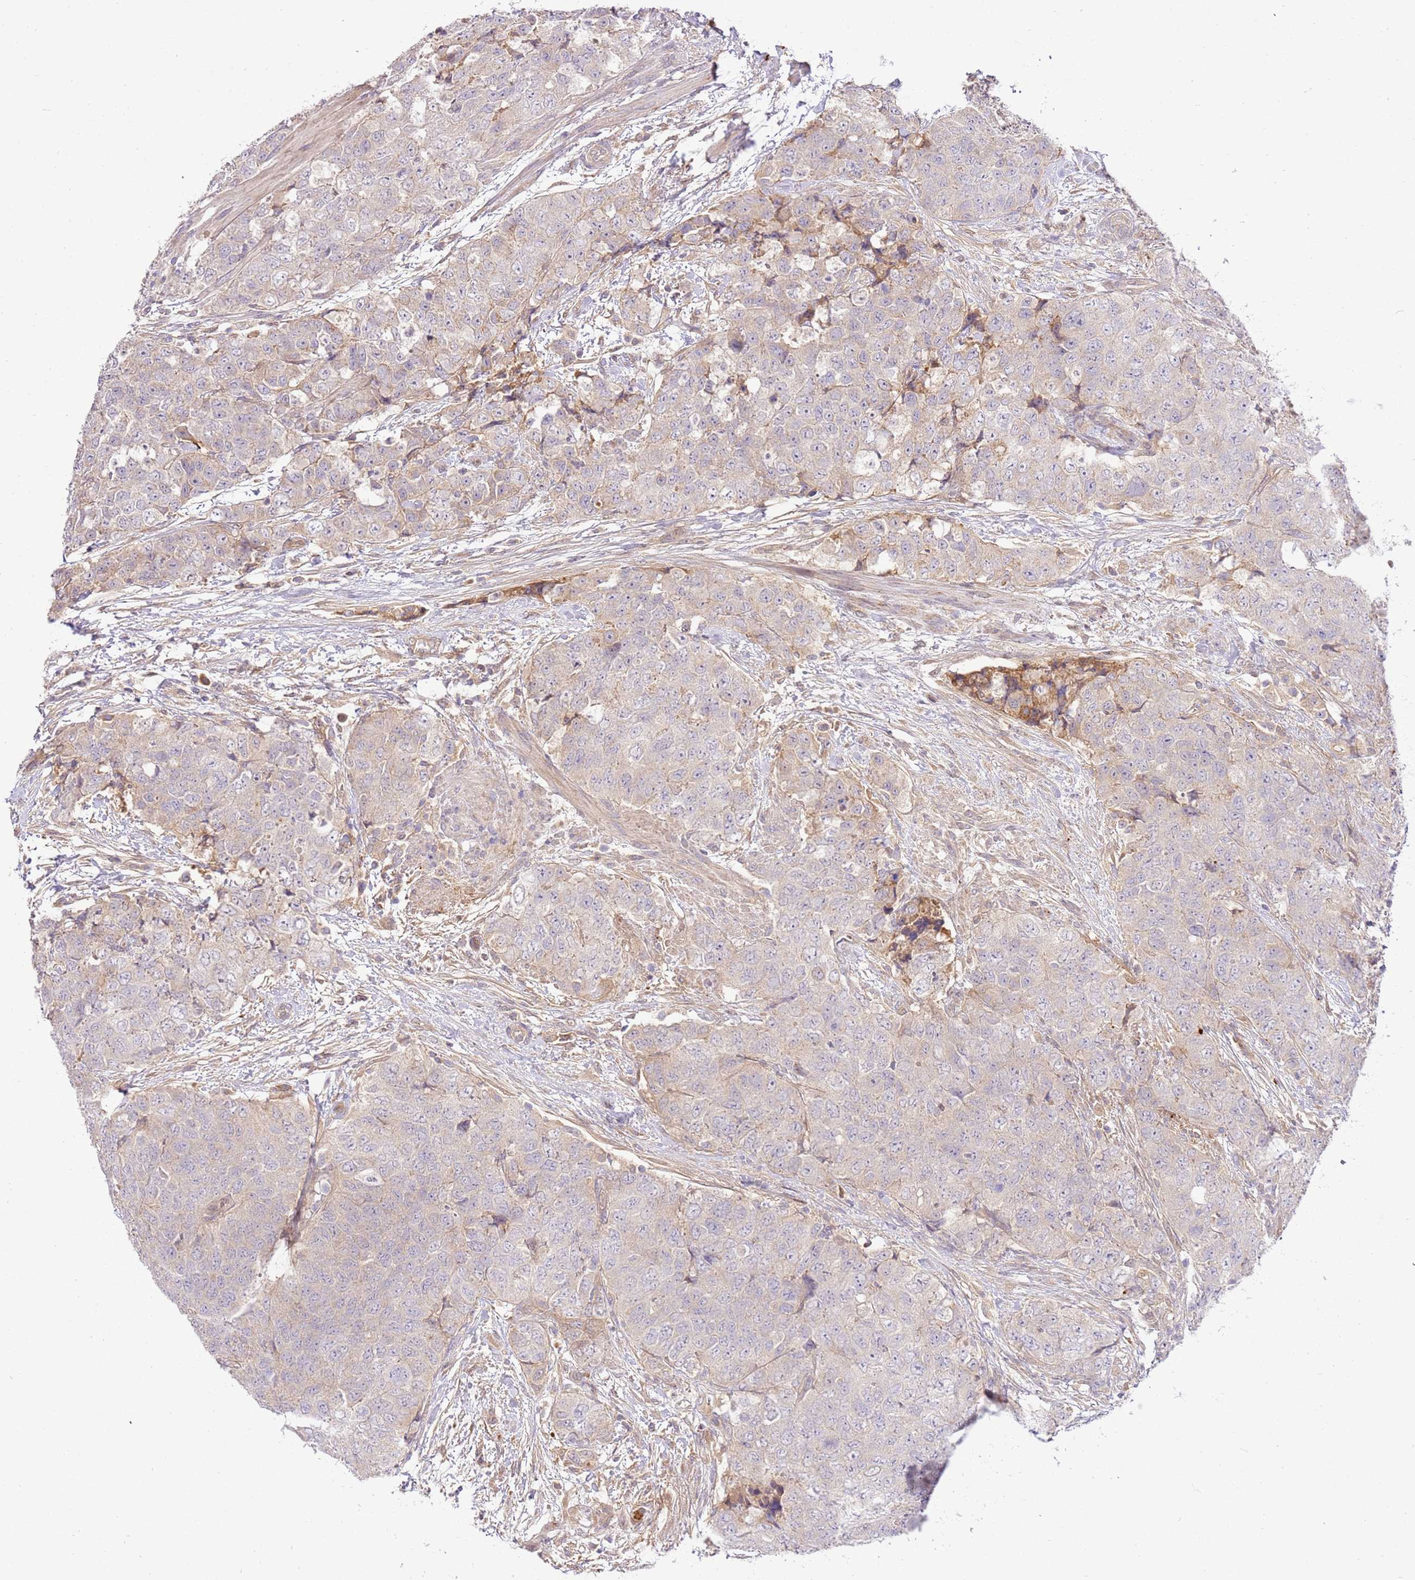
{"staining": {"intensity": "negative", "quantity": "none", "location": "none"}, "tissue": "urothelial cancer", "cell_type": "Tumor cells", "image_type": "cancer", "snomed": [{"axis": "morphology", "description": "Urothelial carcinoma, High grade"}, {"axis": "topography", "description": "Urinary bladder"}], "caption": "Immunohistochemistry (IHC) of human urothelial cancer shows no staining in tumor cells. (DAB (3,3'-diaminobenzidine) immunohistochemistry (IHC), high magnification).", "gene": "C8G", "patient": {"sex": "female", "age": 78}}